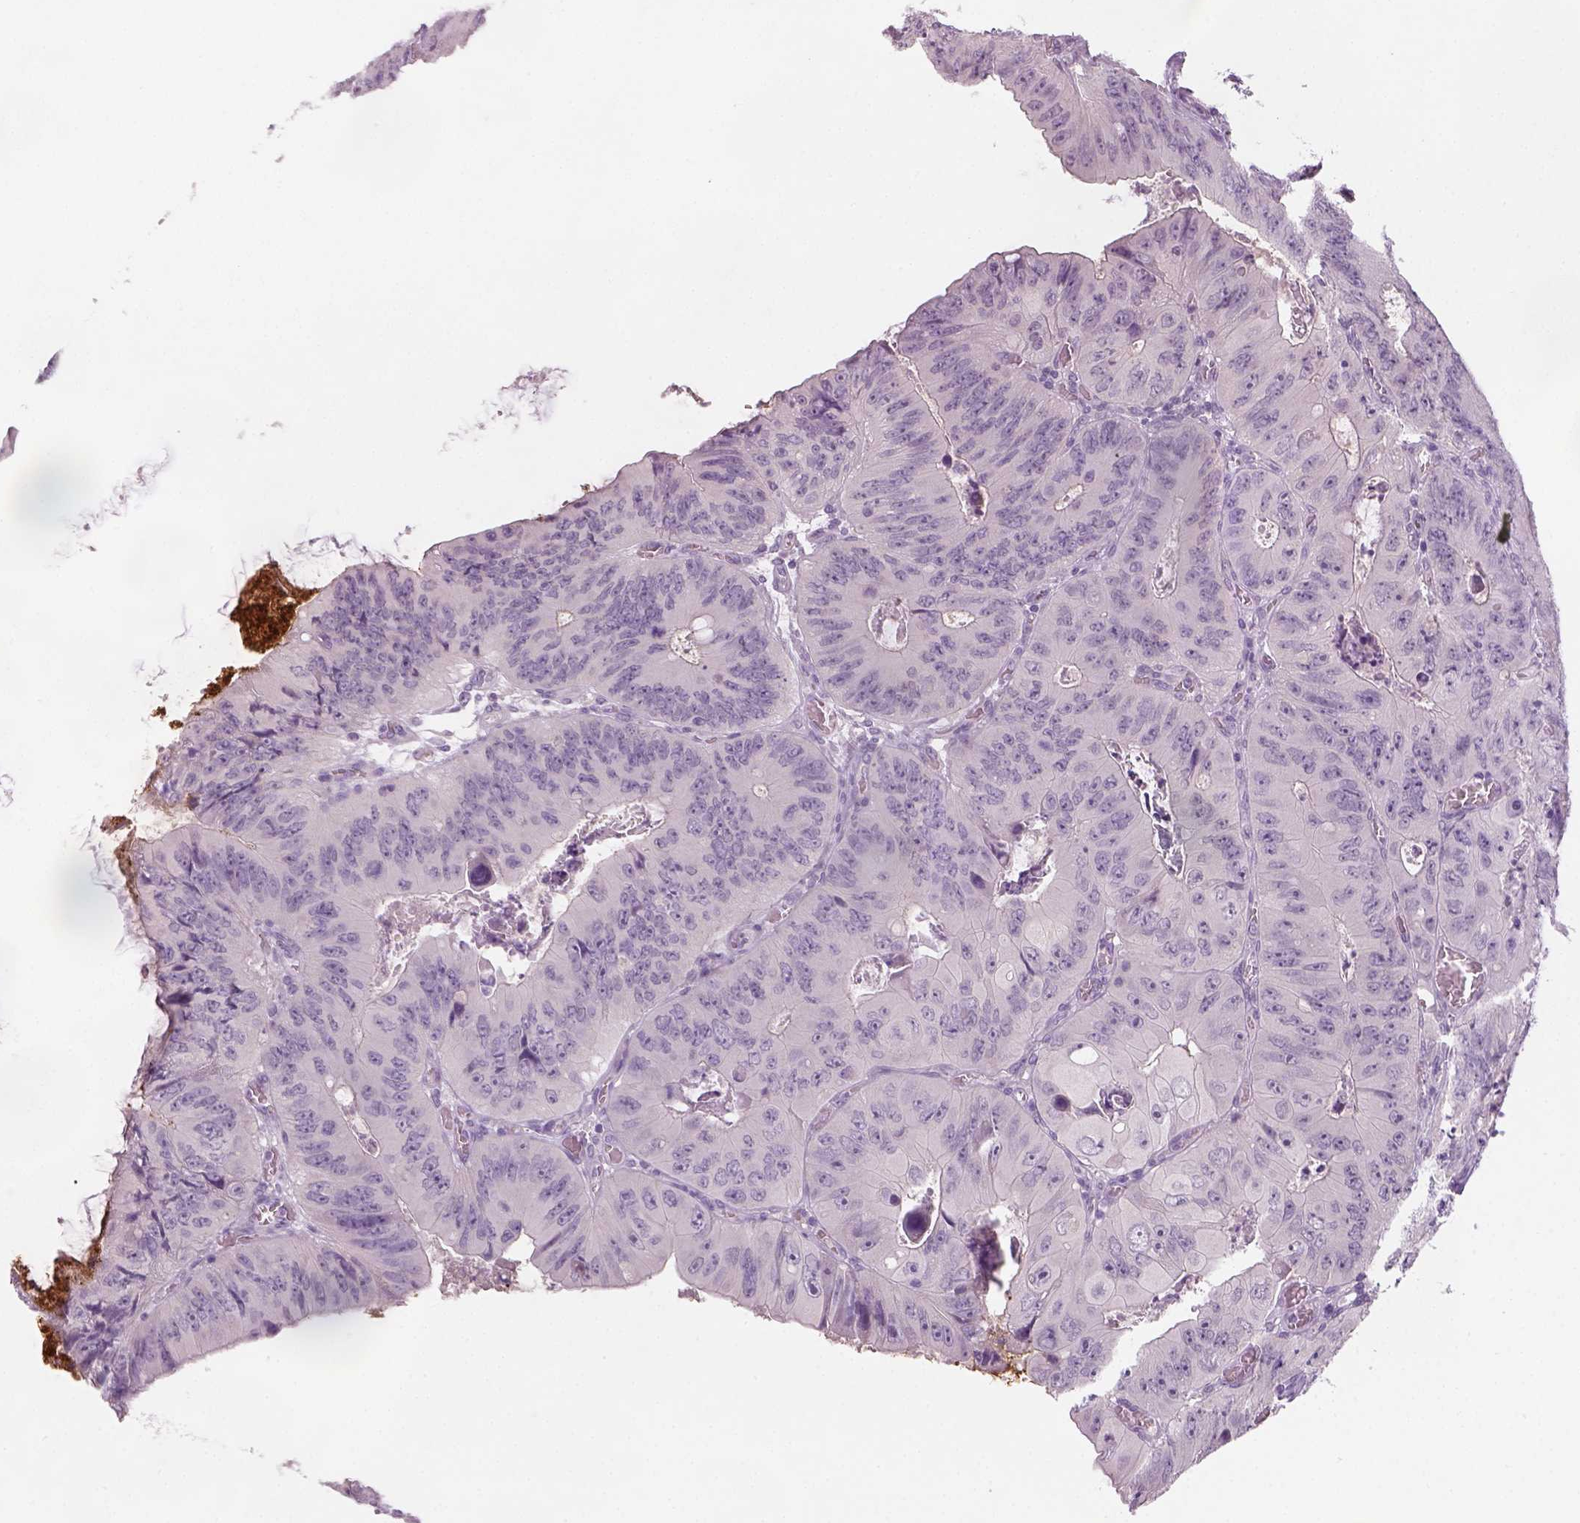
{"staining": {"intensity": "negative", "quantity": "none", "location": "none"}, "tissue": "colorectal cancer", "cell_type": "Tumor cells", "image_type": "cancer", "snomed": [{"axis": "morphology", "description": "Adenocarcinoma, NOS"}, {"axis": "topography", "description": "Colon"}], "caption": "An immunohistochemistry image of colorectal cancer (adenocarcinoma) is shown. There is no staining in tumor cells of colorectal cancer (adenocarcinoma).", "gene": "GFI1B", "patient": {"sex": "female", "age": 84}}